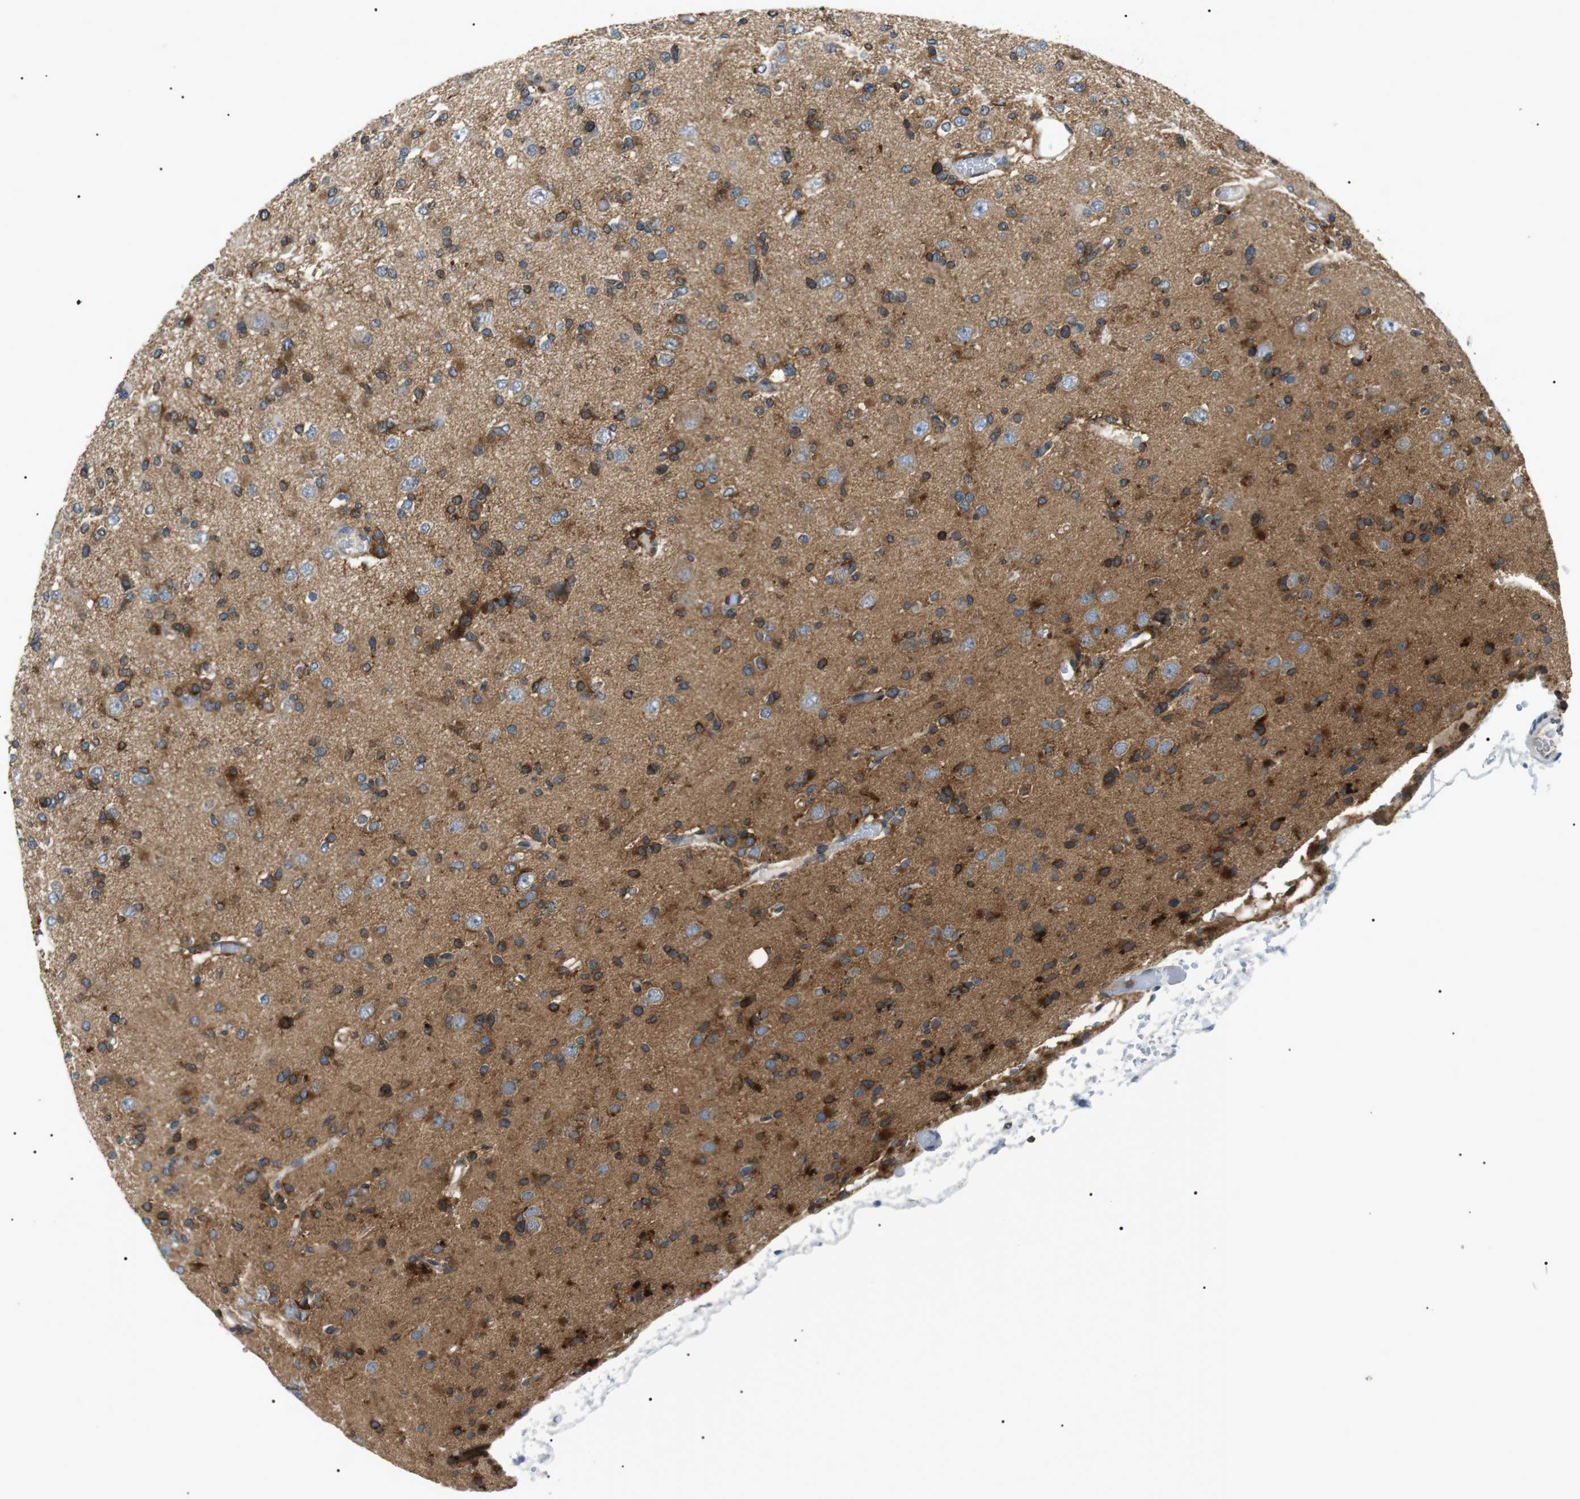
{"staining": {"intensity": "strong", "quantity": "<25%", "location": "cytoplasmic/membranous"}, "tissue": "glioma", "cell_type": "Tumor cells", "image_type": "cancer", "snomed": [{"axis": "morphology", "description": "Glioma, malignant, Low grade"}, {"axis": "topography", "description": "Brain"}], "caption": "Protein analysis of glioma tissue displays strong cytoplasmic/membranous positivity in approximately <25% of tumor cells.", "gene": "RAB9A", "patient": {"sex": "female", "age": 22}}